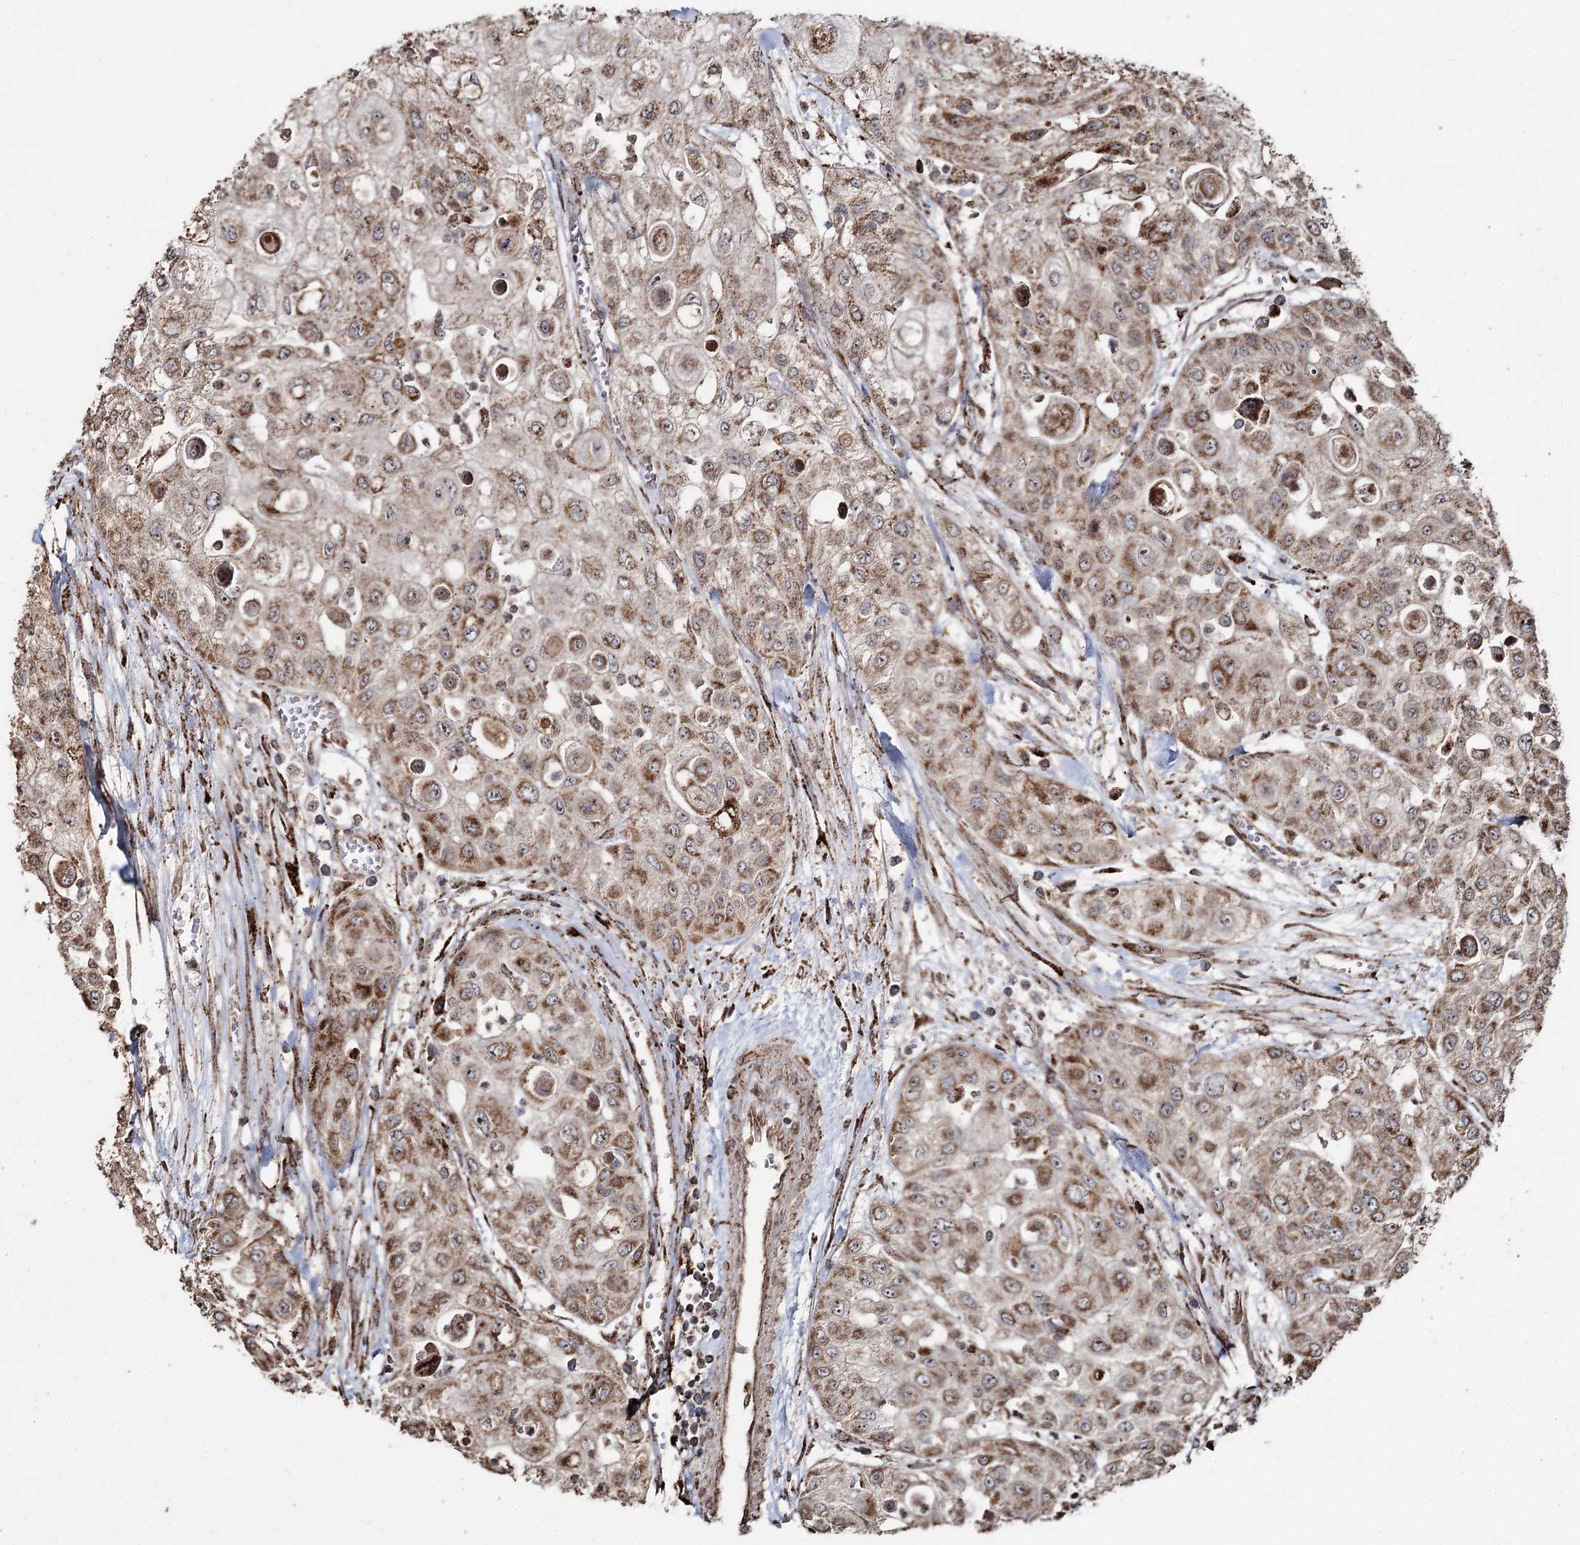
{"staining": {"intensity": "moderate", "quantity": ">75%", "location": "cytoplasmic/membranous"}, "tissue": "urothelial cancer", "cell_type": "Tumor cells", "image_type": "cancer", "snomed": [{"axis": "morphology", "description": "Urothelial carcinoma, High grade"}, {"axis": "topography", "description": "Urinary bladder"}], "caption": "Immunohistochemical staining of human urothelial cancer shows medium levels of moderate cytoplasmic/membranous expression in about >75% of tumor cells.", "gene": "SLF2", "patient": {"sex": "female", "age": 79}}